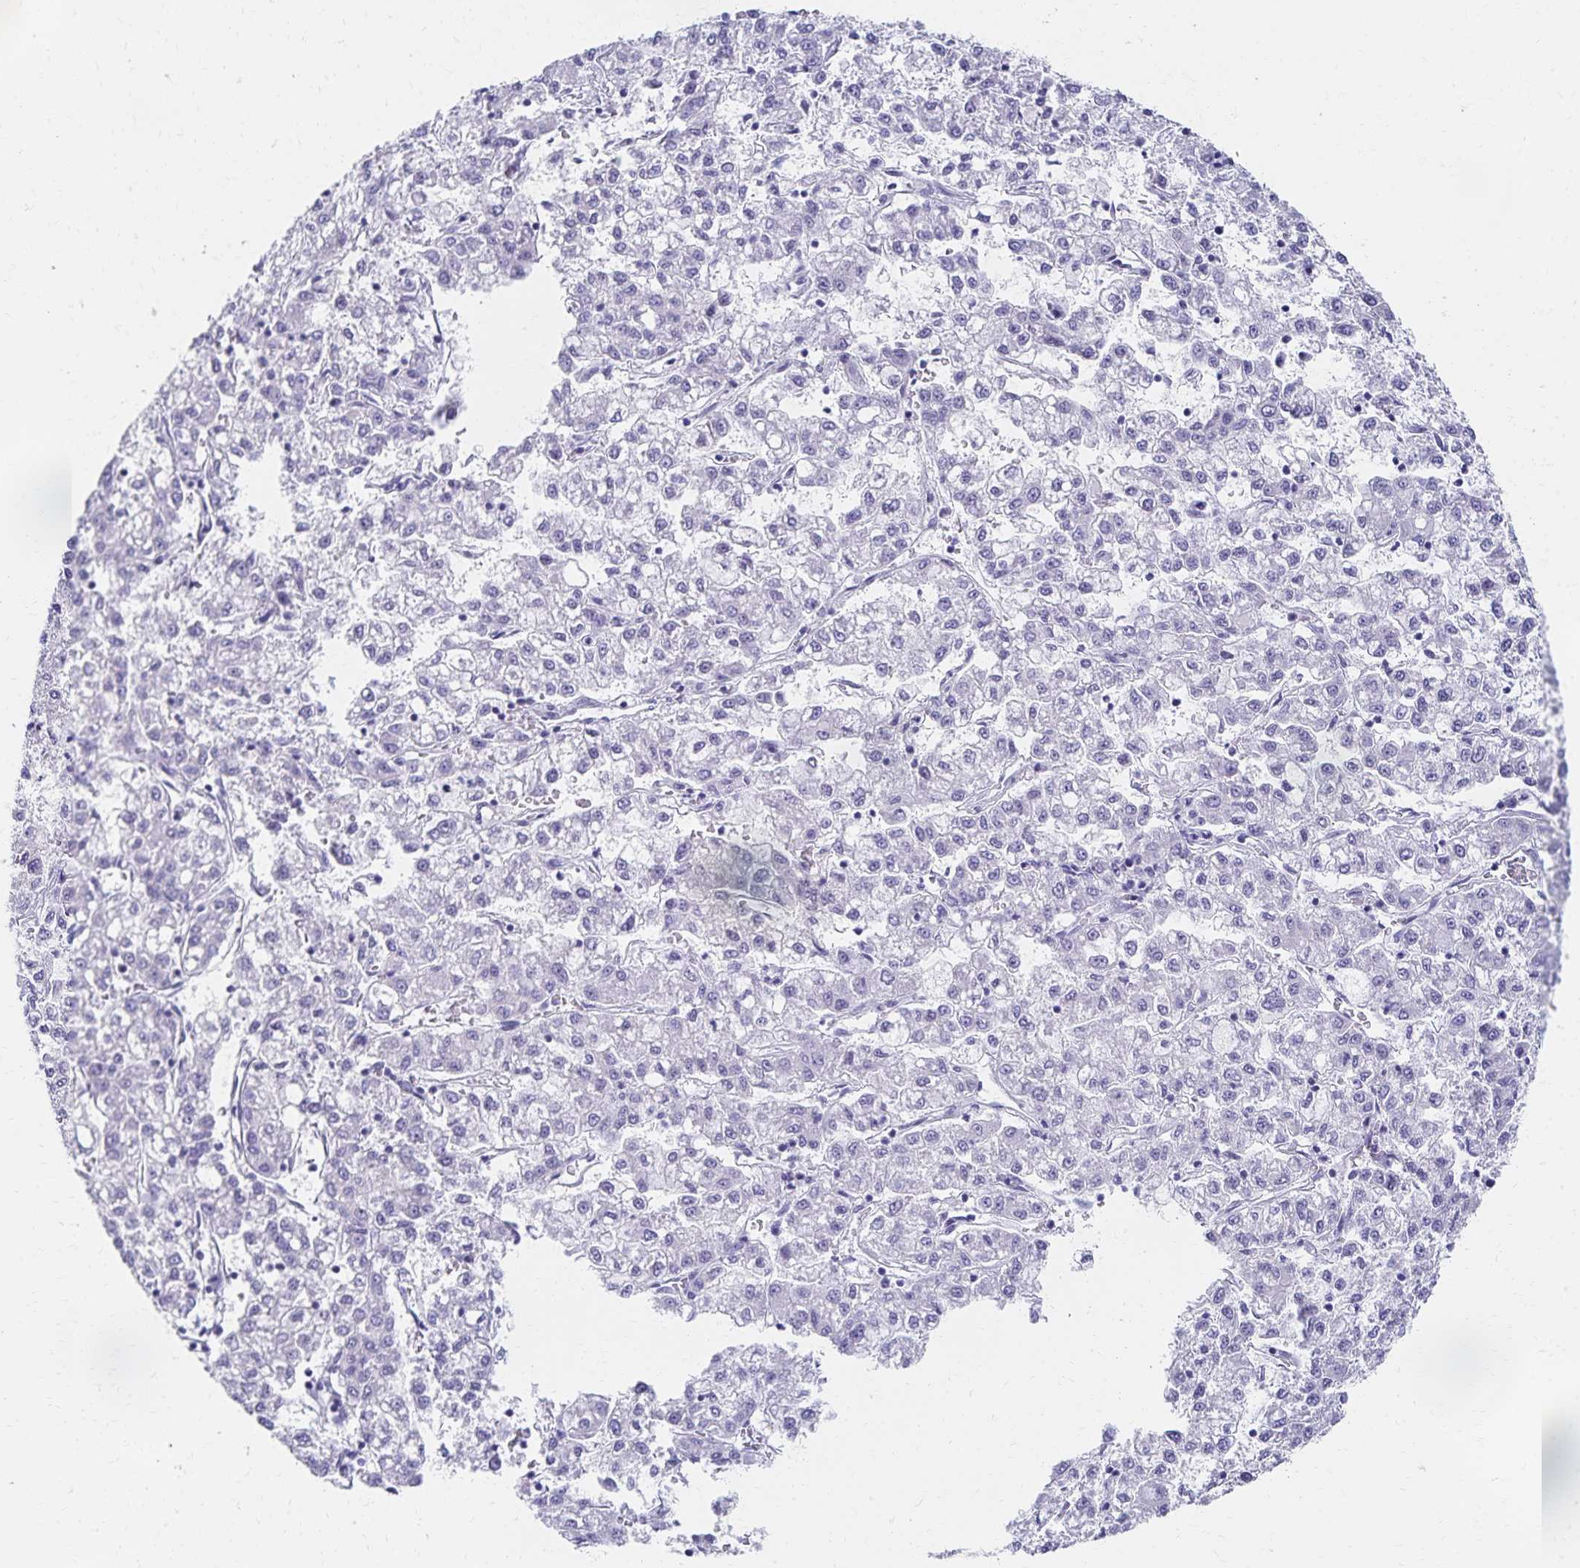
{"staining": {"intensity": "negative", "quantity": "none", "location": "none"}, "tissue": "liver cancer", "cell_type": "Tumor cells", "image_type": "cancer", "snomed": [{"axis": "morphology", "description": "Carcinoma, Hepatocellular, NOS"}, {"axis": "topography", "description": "Liver"}], "caption": "There is no significant staining in tumor cells of liver cancer.", "gene": "C2orf50", "patient": {"sex": "male", "age": 40}}